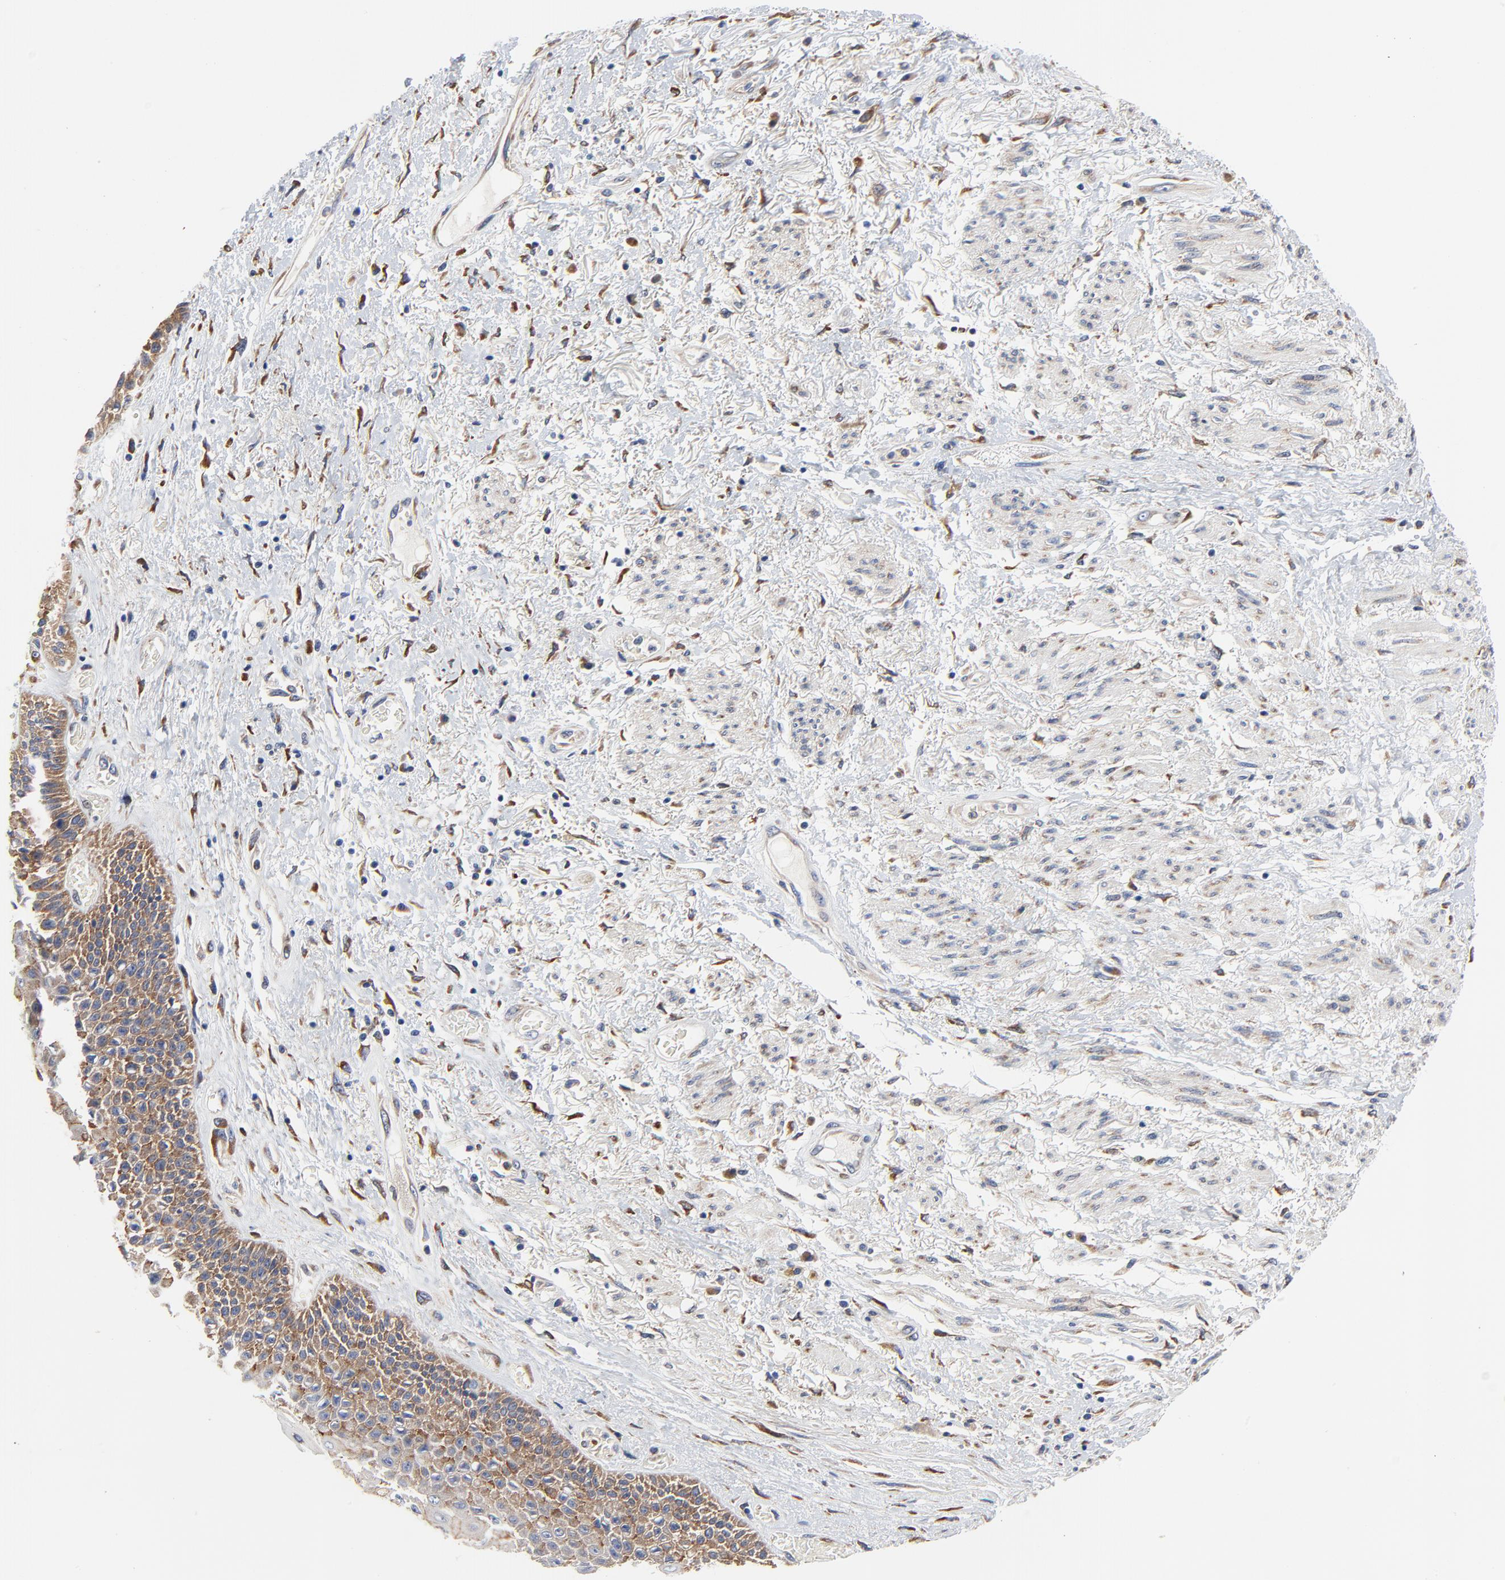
{"staining": {"intensity": "moderate", "quantity": "25%-75%", "location": "cytoplasmic/membranous"}, "tissue": "skin", "cell_type": "Epidermal cells", "image_type": "normal", "snomed": [{"axis": "morphology", "description": "Normal tissue, NOS"}, {"axis": "topography", "description": "Anal"}], "caption": "Moderate cytoplasmic/membranous positivity for a protein is seen in about 25%-75% of epidermal cells of benign skin using immunohistochemistry (IHC).", "gene": "VAV2", "patient": {"sex": "female", "age": 46}}